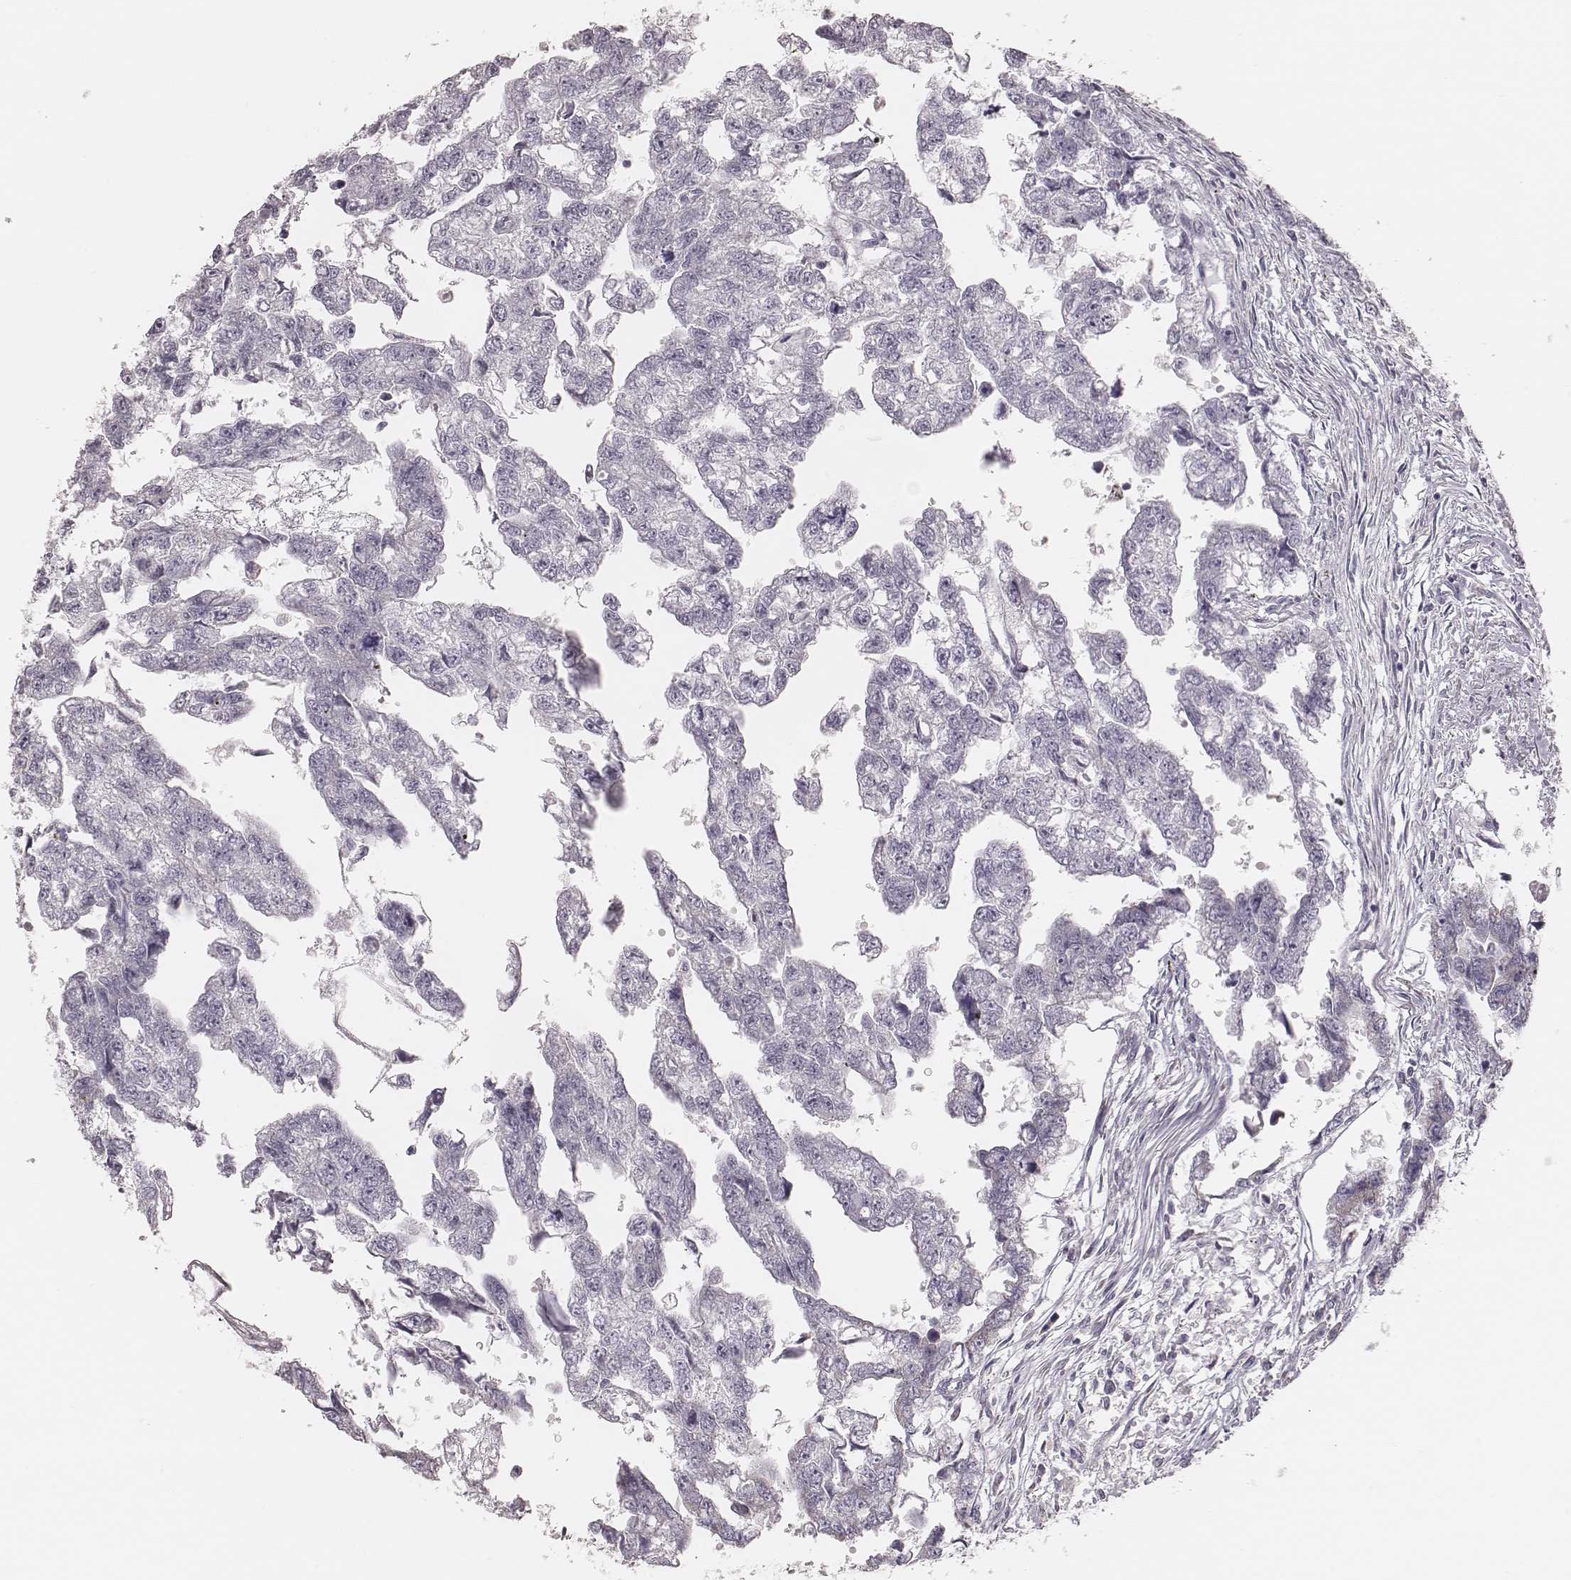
{"staining": {"intensity": "negative", "quantity": "none", "location": "none"}, "tissue": "testis cancer", "cell_type": "Tumor cells", "image_type": "cancer", "snomed": [{"axis": "morphology", "description": "Carcinoma, Embryonal, NOS"}, {"axis": "morphology", "description": "Teratoma, malignant, NOS"}, {"axis": "topography", "description": "Testis"}], "caption": "This histopathology image is of embryonal carcinoma (testis) stained with immunohistochemistry to label a protein in brown with the nuclei are counter-stained blue. There is no expression in tumor cells.", "gene": "KIF5C", "patient": {"sex": "male", "age": 44}}